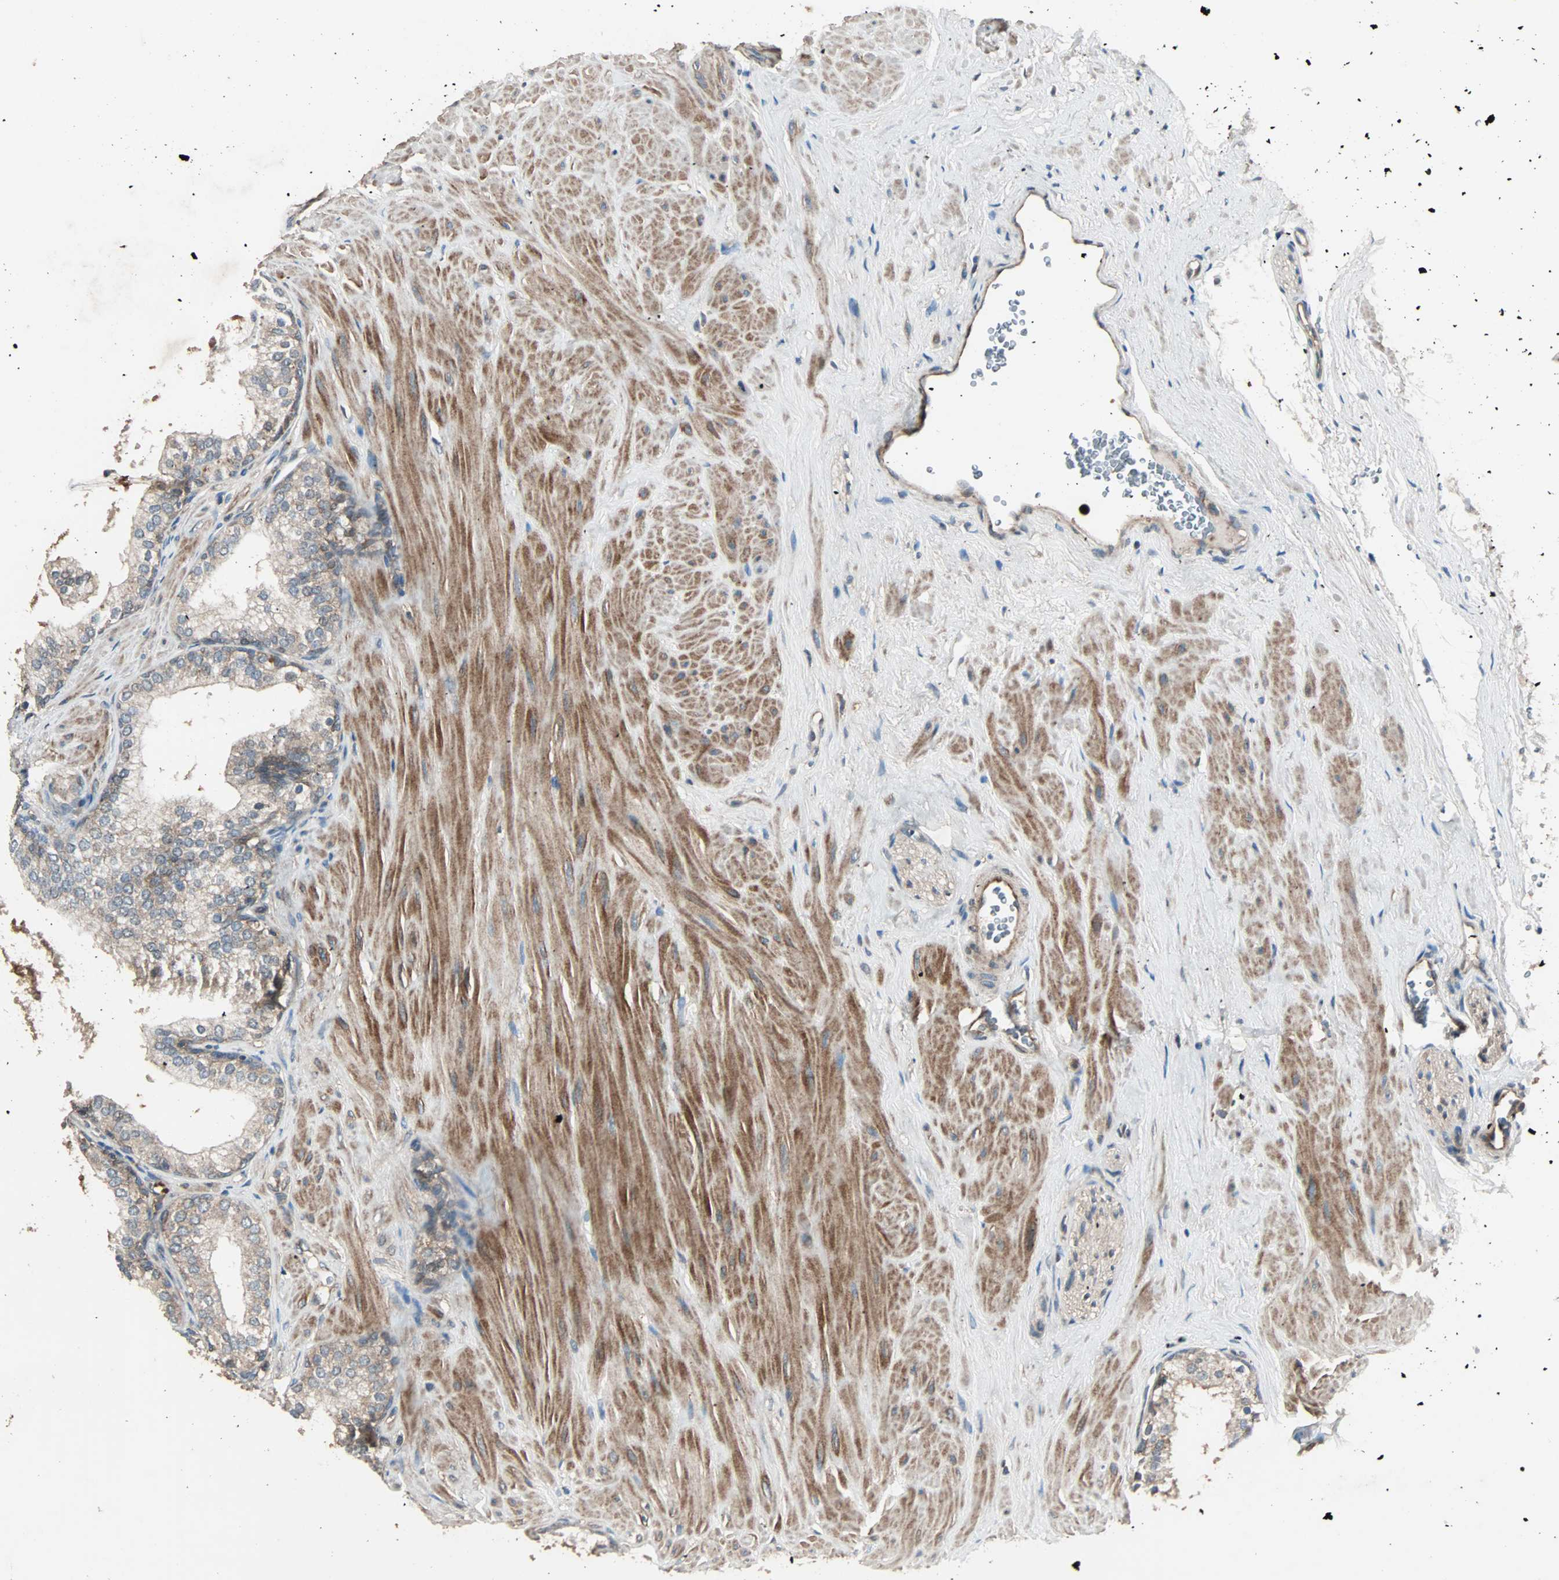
{"staining": {"intensity": "weak", "quantity": ">75%", "location": "cytoplasmic/membranous"}, "tissue": "prostate", "cell_type": "Glandular cells", "image_type": "normal", "snomed": [{"axis": "morphology", "description": "Normal tissue, NOS"}, {"axis": "topography", "description": "Prostate"}], "caption": "This is an image of immunohistochemistry (IHC) staining of unremarkable prostate, which shows weak staining in the cytoplasmic/membranous of glandular cells.", "gene": "GCK", "patient": {"sex": "male", "age": 60}}